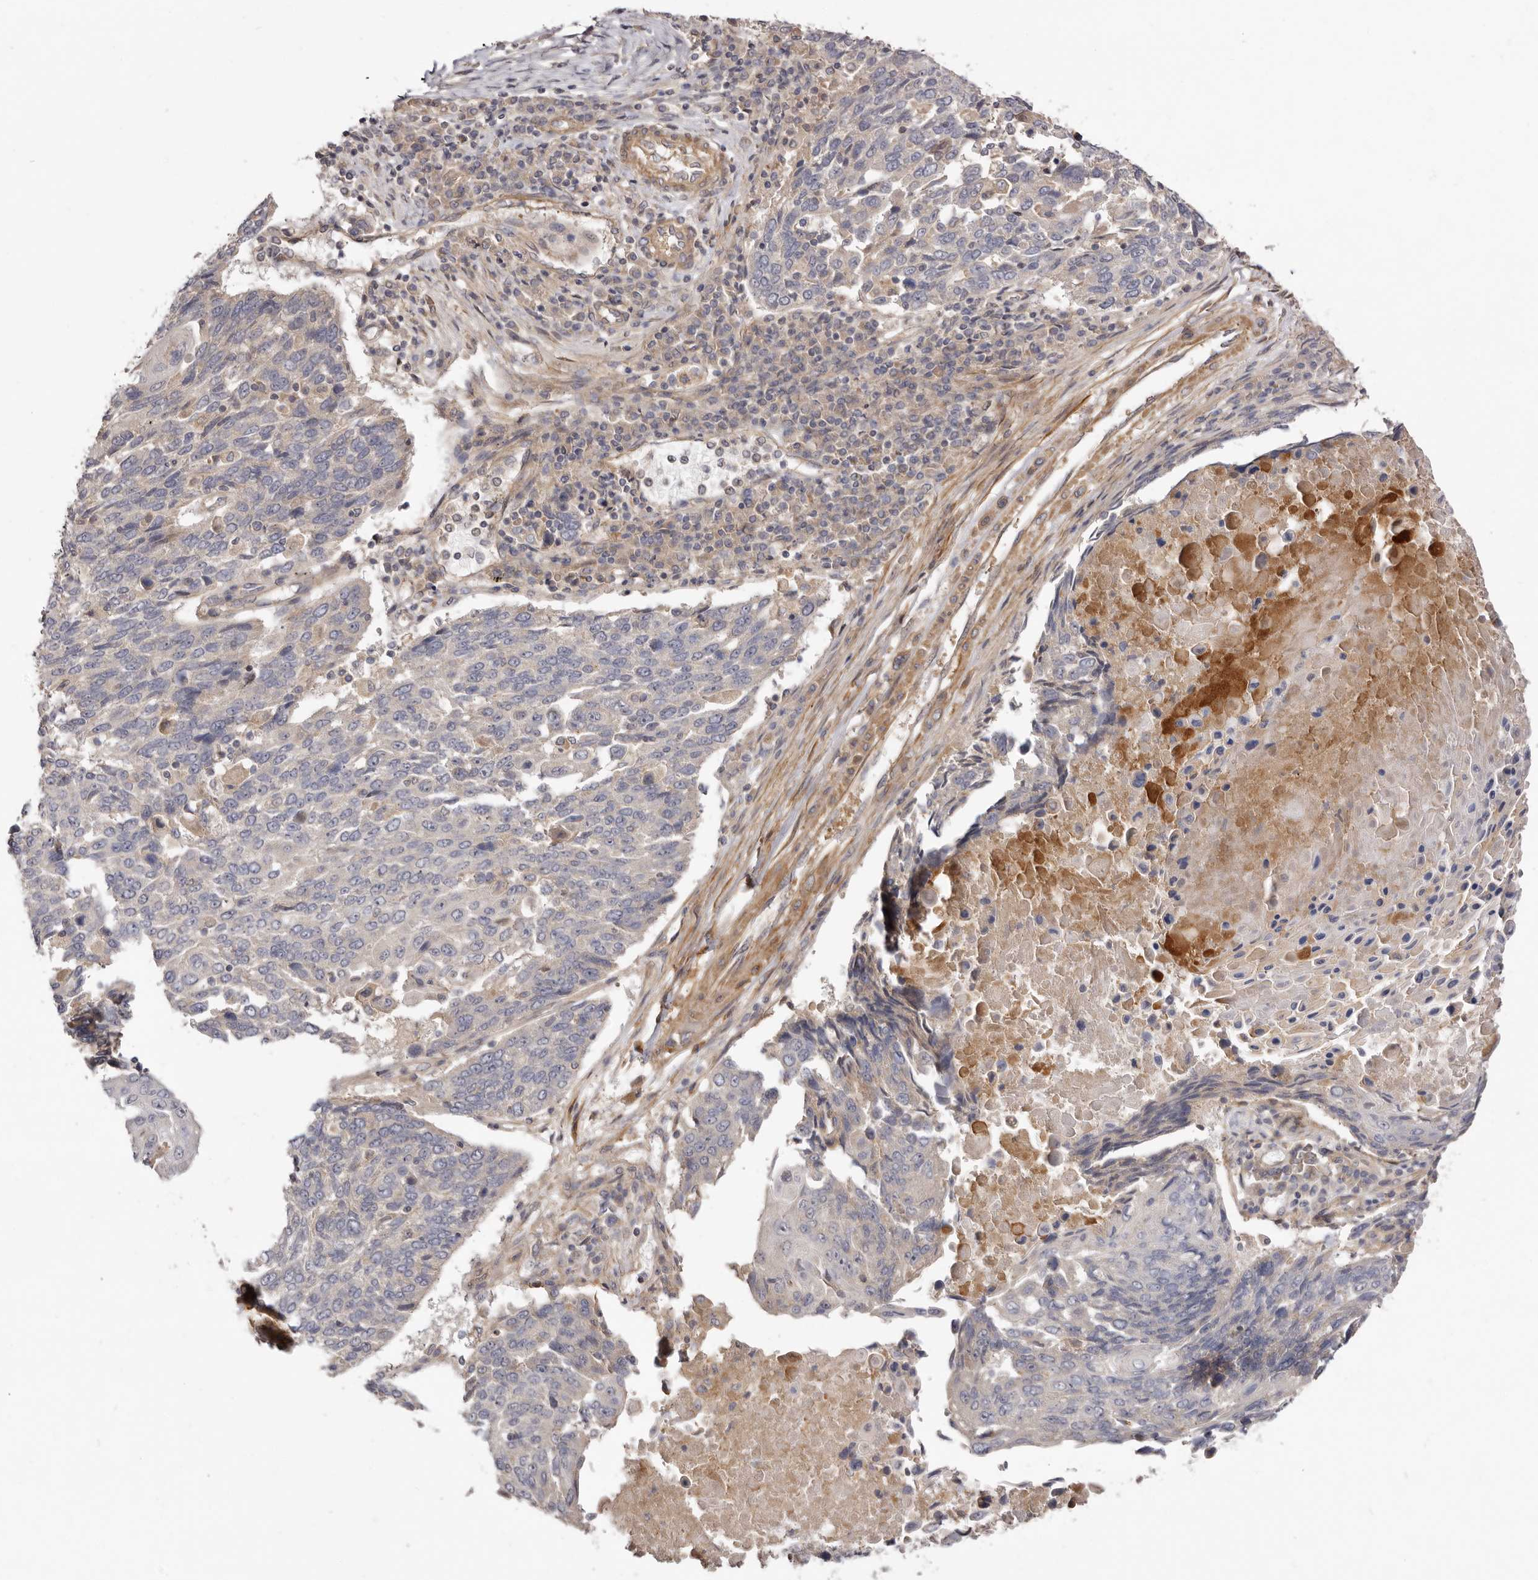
{"staining": {"intensity": "negative", "quantity": "none", "location": "none"}, "tissue": "lung cancer", "cell_type": "Tumor cells", "image_type": "cancer", "snomed": [{"axis": "morphology", "description": "Squamous cell carcinoma, NOS"}, {"axis": "topography", "description": "Lung"}], "caption": "Protein analysis of squamous cell carcinoma (lung) displays no significant expression in tumor cells. The staining was performed using DAB (3,3'-diaminobenzidine) to visualize the protein expression in brown, while the nuclei were stained in blue with hematoxylin (Magnification: 20x).", "gene": "ADAMTS9", "patient": {"sex": "male", "age": 66}}